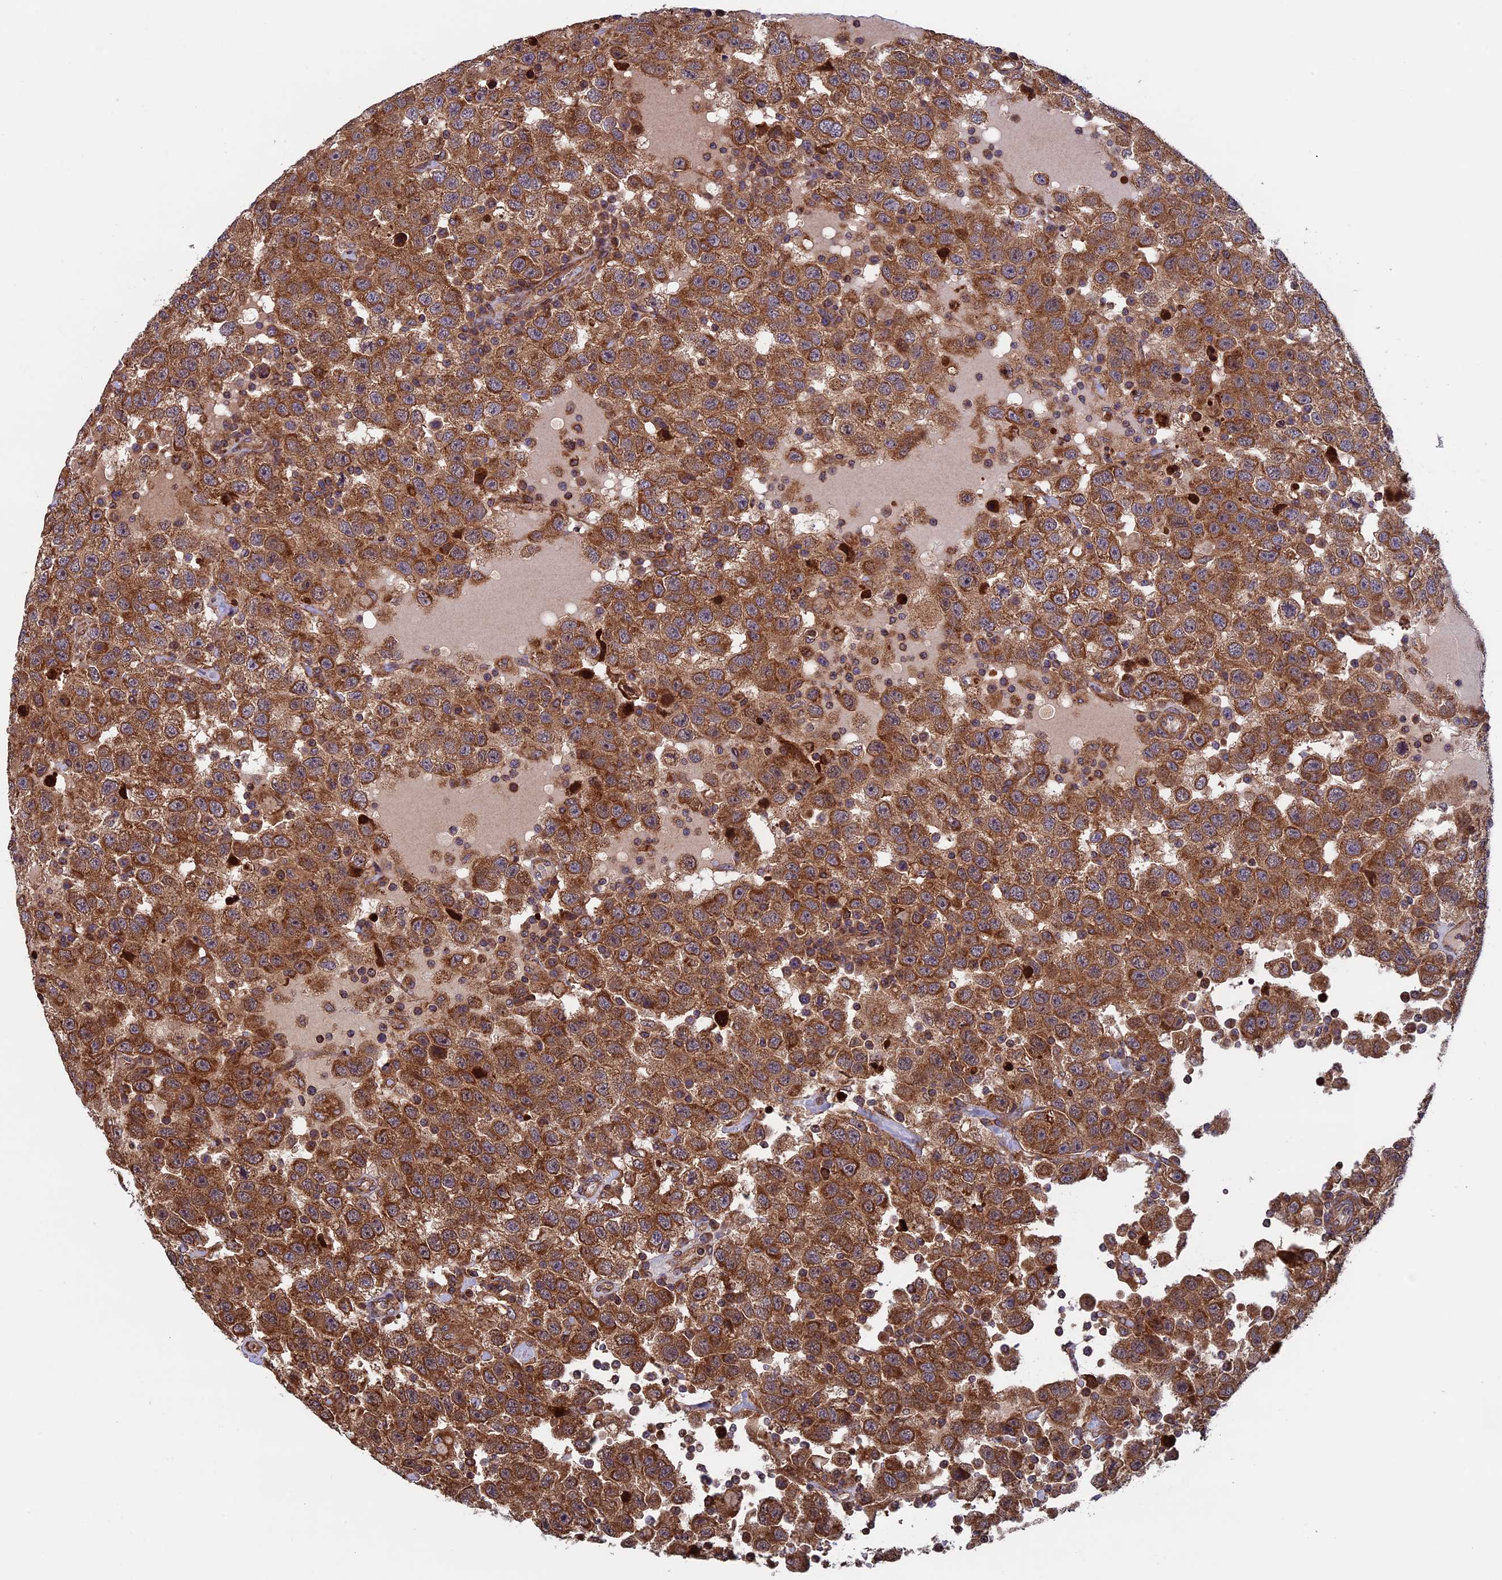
{"staining": {"intensity": "strong", "quantity": ">75%", "location": "cytoplasmic/membranous"}, "tissue": "testis cancer", "cell_type": "Tumor cells", "image_type": "cancer", "snomed": [{"axis": "morphology", "description": "Seminoma, NOS"}, {"axis": "topography", "description": "Testis"}], "caption": "Immunohistochemistry micrograph of neoplastic tissue: seminoma (testis) stained using IHC exhibits high levels of strong protein expression localized specifically in the cytoplasmic/membranous of tumor cells, appearing as a cytoplasmic/membranous brown color.", "gene": "CCDC8", "patient": {"sex": "male", "age": 41}}